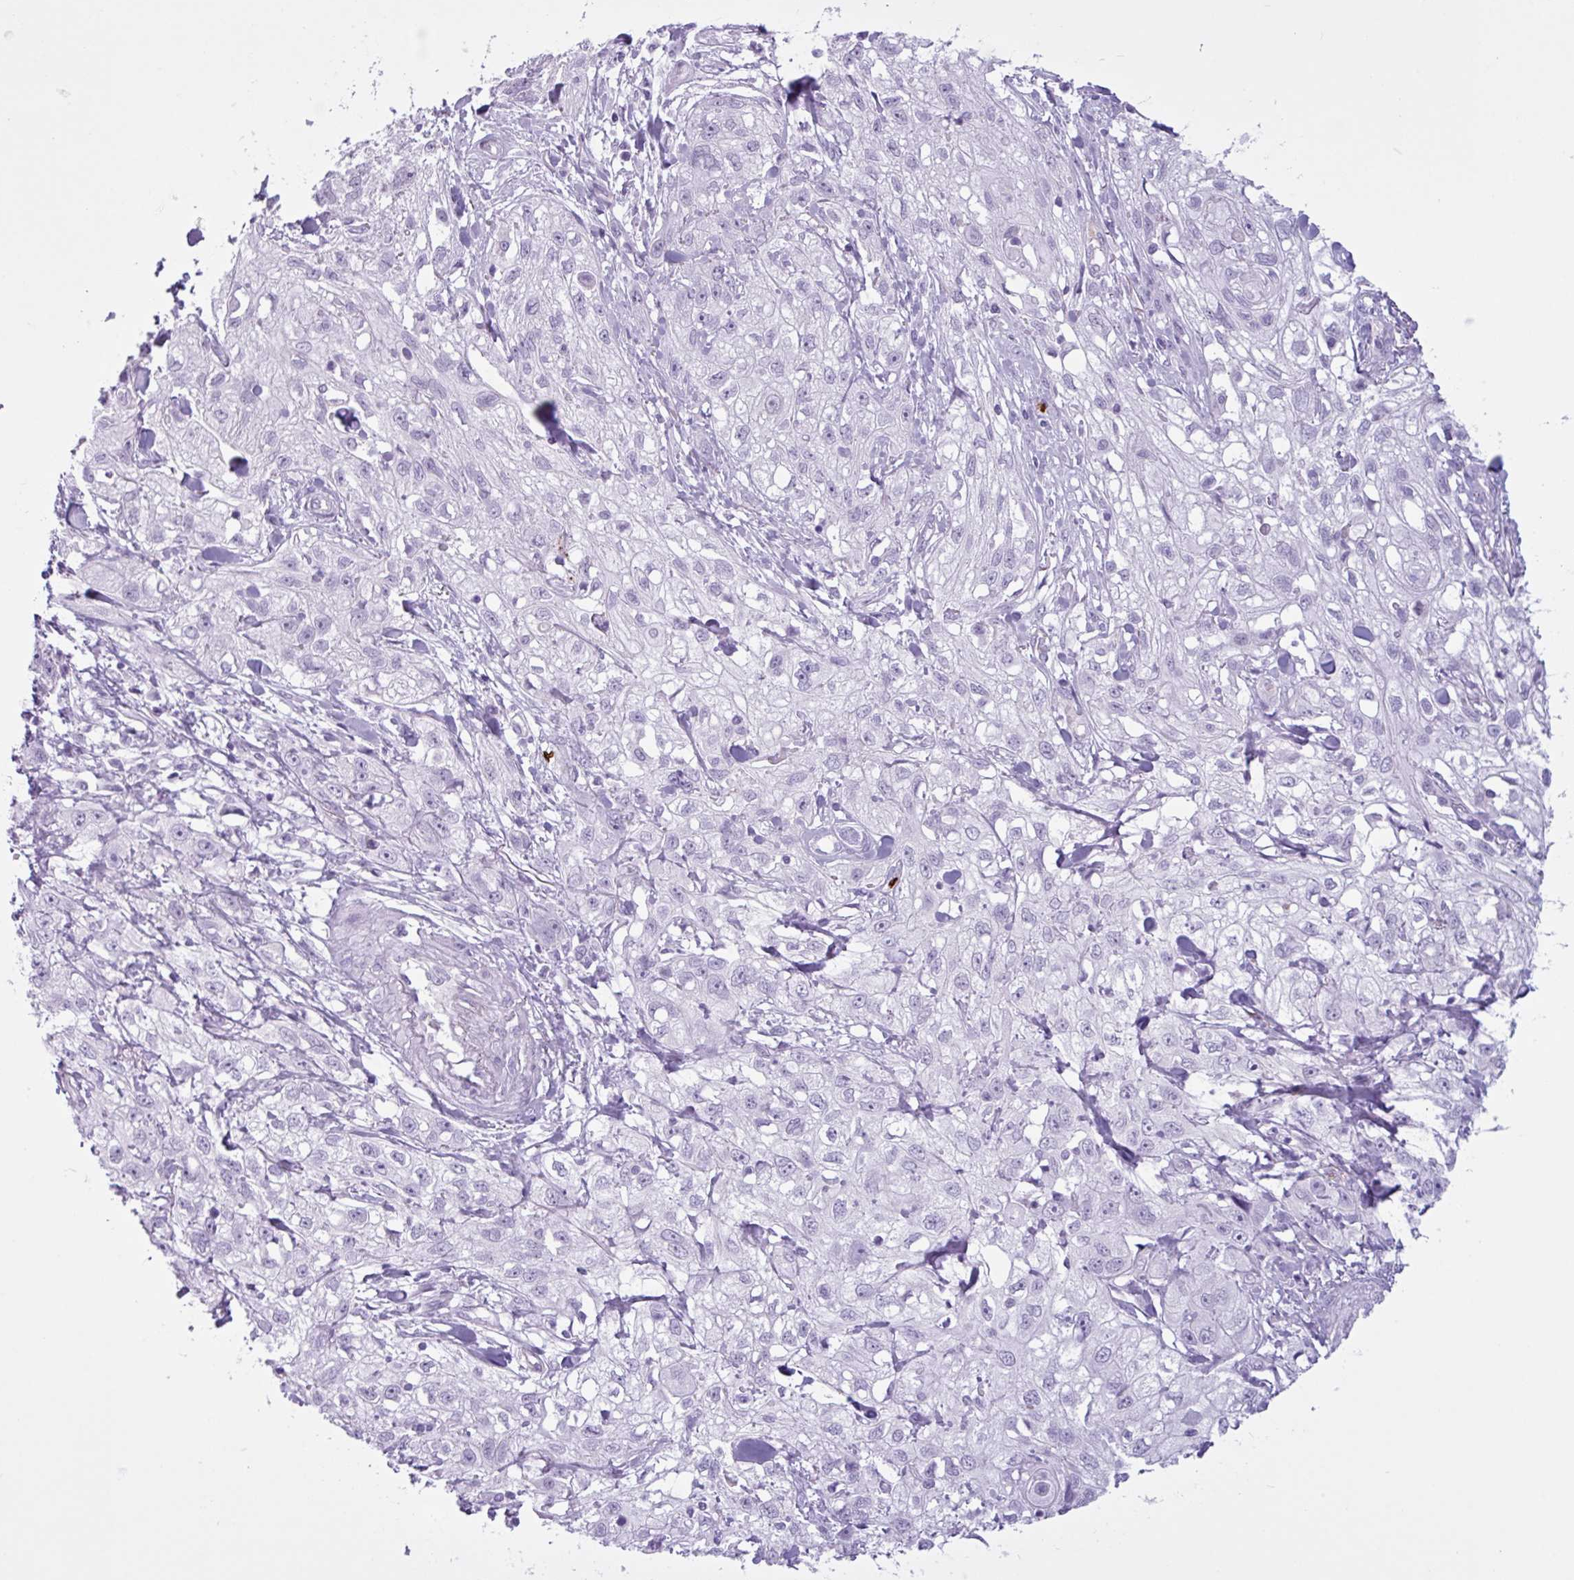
{"staining": {"intensity": "negative", "quantity": "none", "location": "none"}, "tissue": "skin cancer", "cell_type": "Tumor cells", "image_type": "cancer", "snomed": [{"axis": "morphology", "description": "Squamous cell carcinoma, NOS"}, {"axis": "topography", "description": "Skin"}, {"axis": "topography", "description": "Vulva"}], "caption": "Image shows no protein positivity in tumor cells of squamous cell carcinoma (skin) tissue.", "gene": "TMEM178A", "patient": {"sex": "female", "age": 86}}